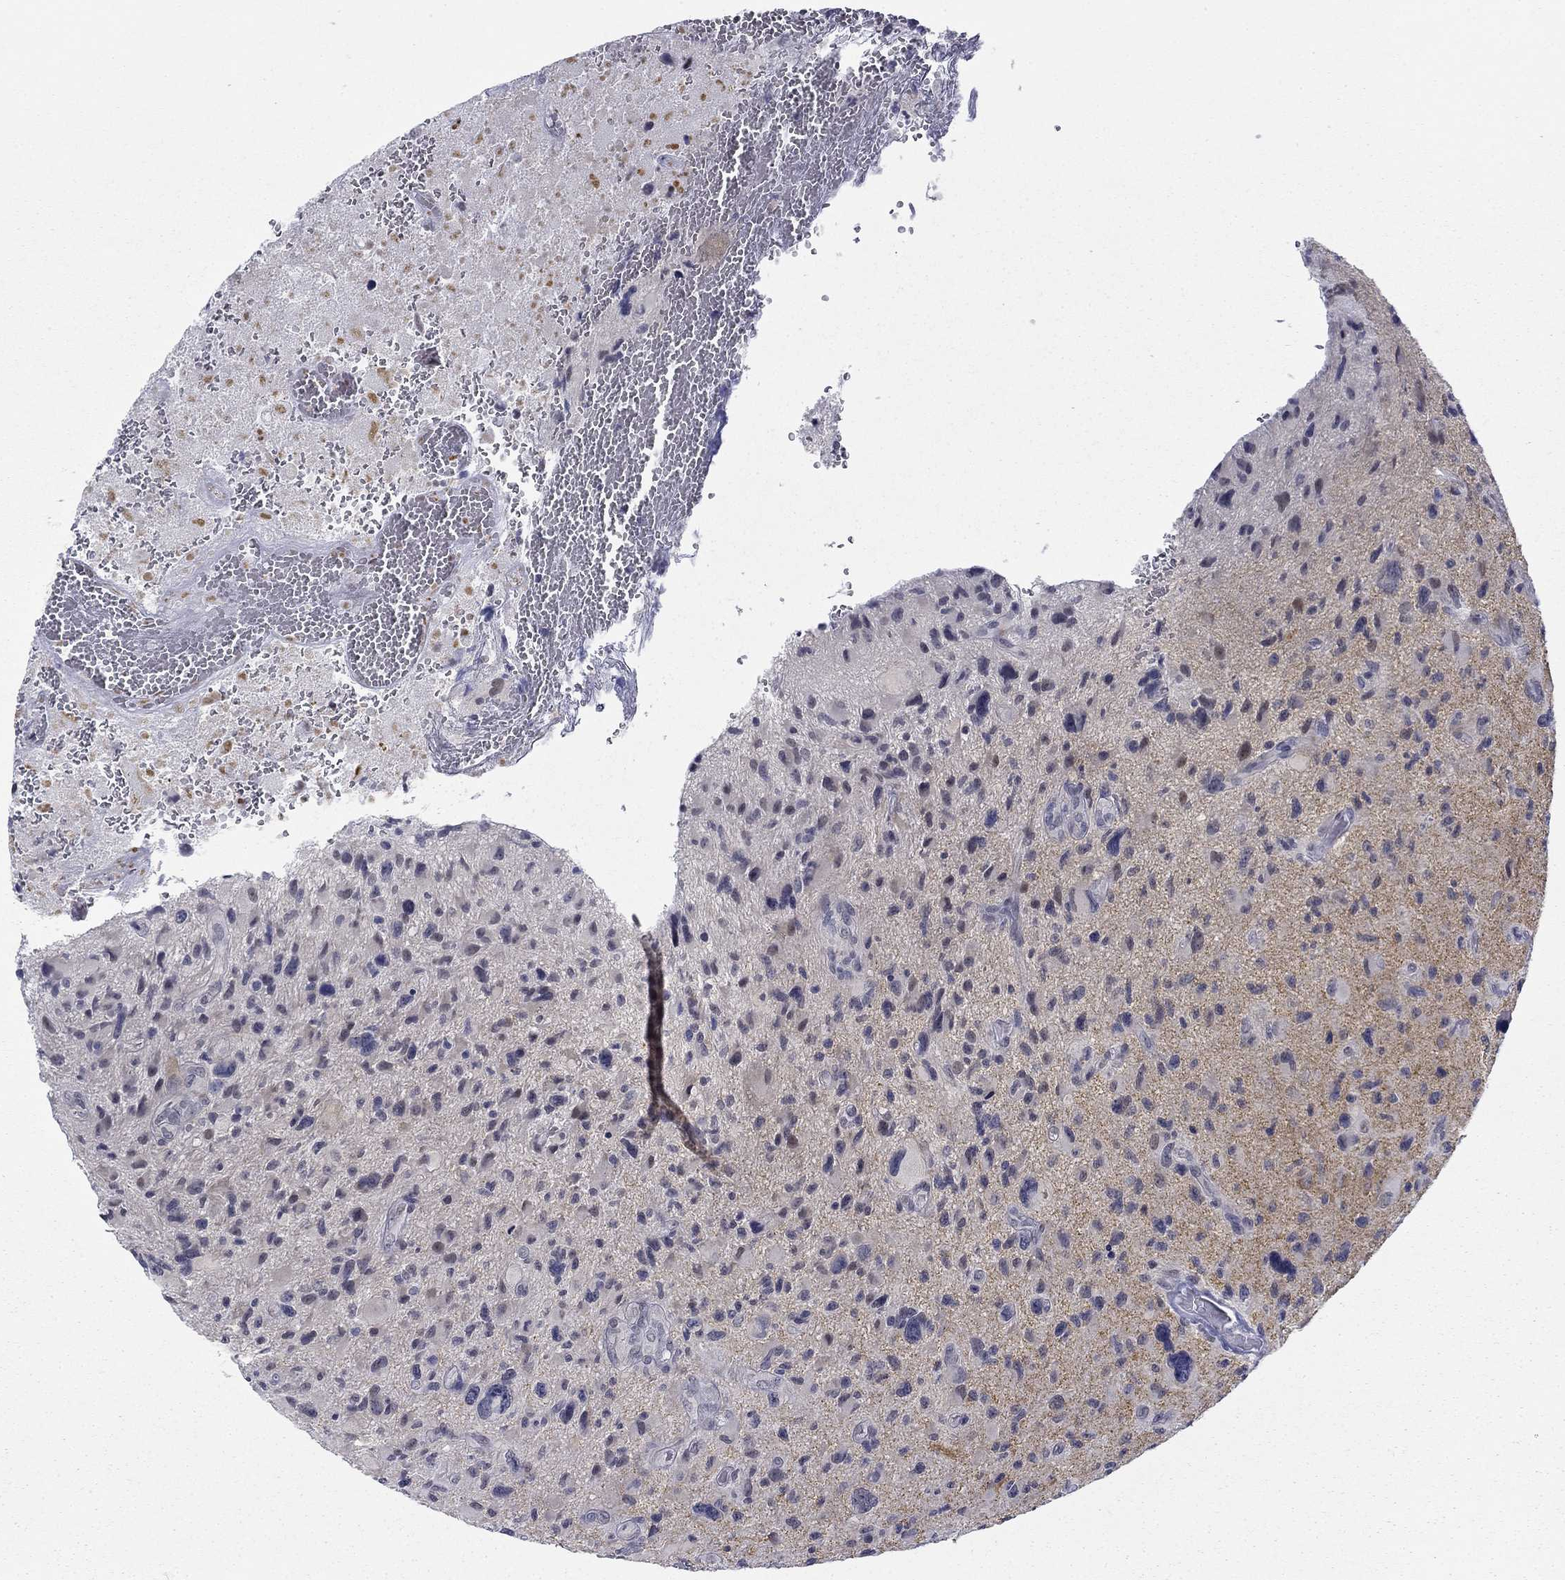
{"staining": {"intensity": "negative", "quantity": "none", "location": "none"}, "tissue": "glioma", "cell_type": "Tumor cells", "image_type": "cancer", "snomed": [{"axis": "morphology", "description": "Glioma, malignant, NOS"}, {"axis": "morphology", "description": "Glioma, malignant, High grade"}, {"axis": "topography", "description": "Brain"}], "caption": "The histopathology image reveals no significant staining in tumor cells of glioma.", "gene": "TIGD4", "patient": {"sex": "female", "age": 71}}